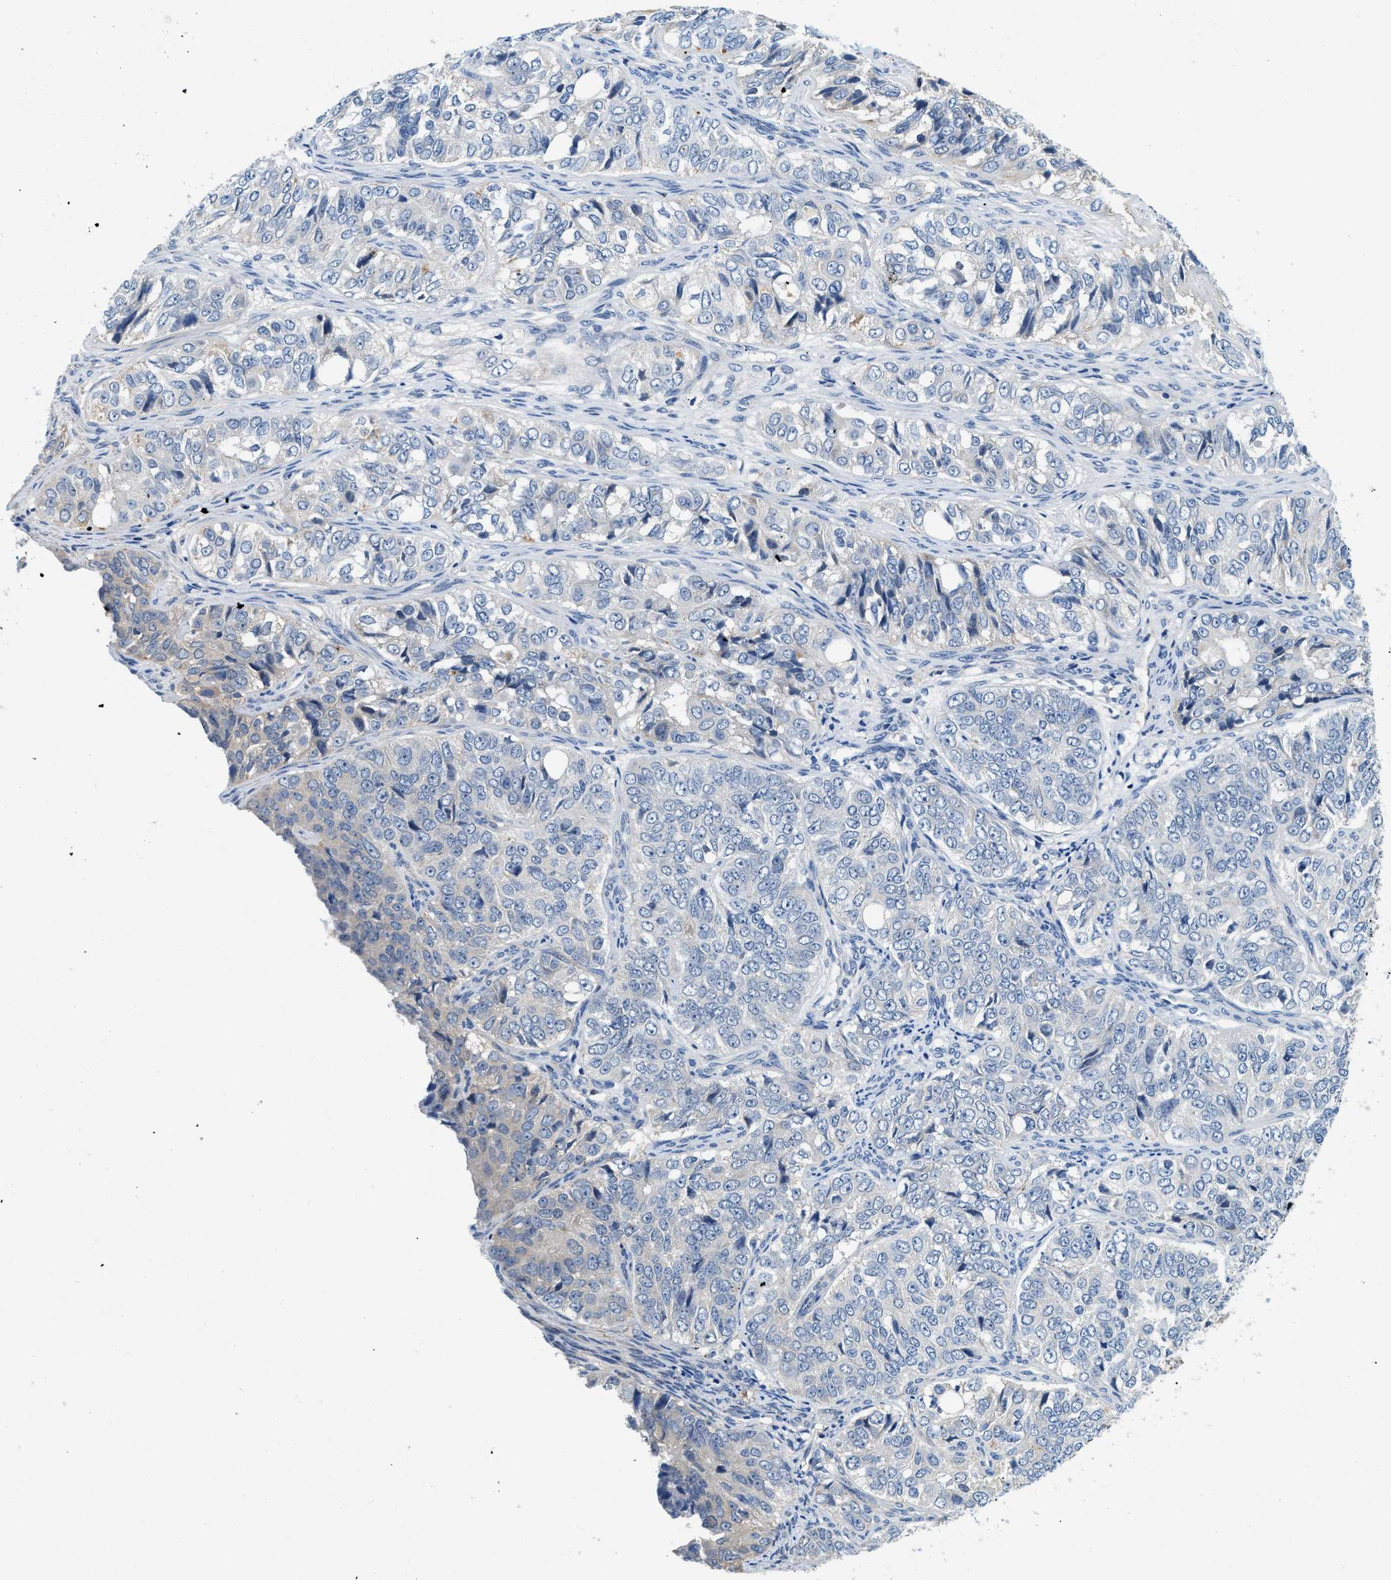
{"staining": {"intensity": "negative", "quantity": "none", "location": "none"}, "tissue": "ovarian cancer", "cell_type": "Tumor cells", "image_type": "cancer", "snomed": [{"axis": "morphology", "description": "Carcinoma, endometroid"}, {"axis": "topography", "description": "Ovary"}], "caption": "An immunohistochemistry (IHC) histopathology image of ovarian endometroid carcinoma is shown. There is no staining in tumor cells of ovarian endometroid carcinoma. (DAB immunohistochemistry, high magnification).", "gene": "TSPAN3", "patient": {"sex": "female", "age": 51}}